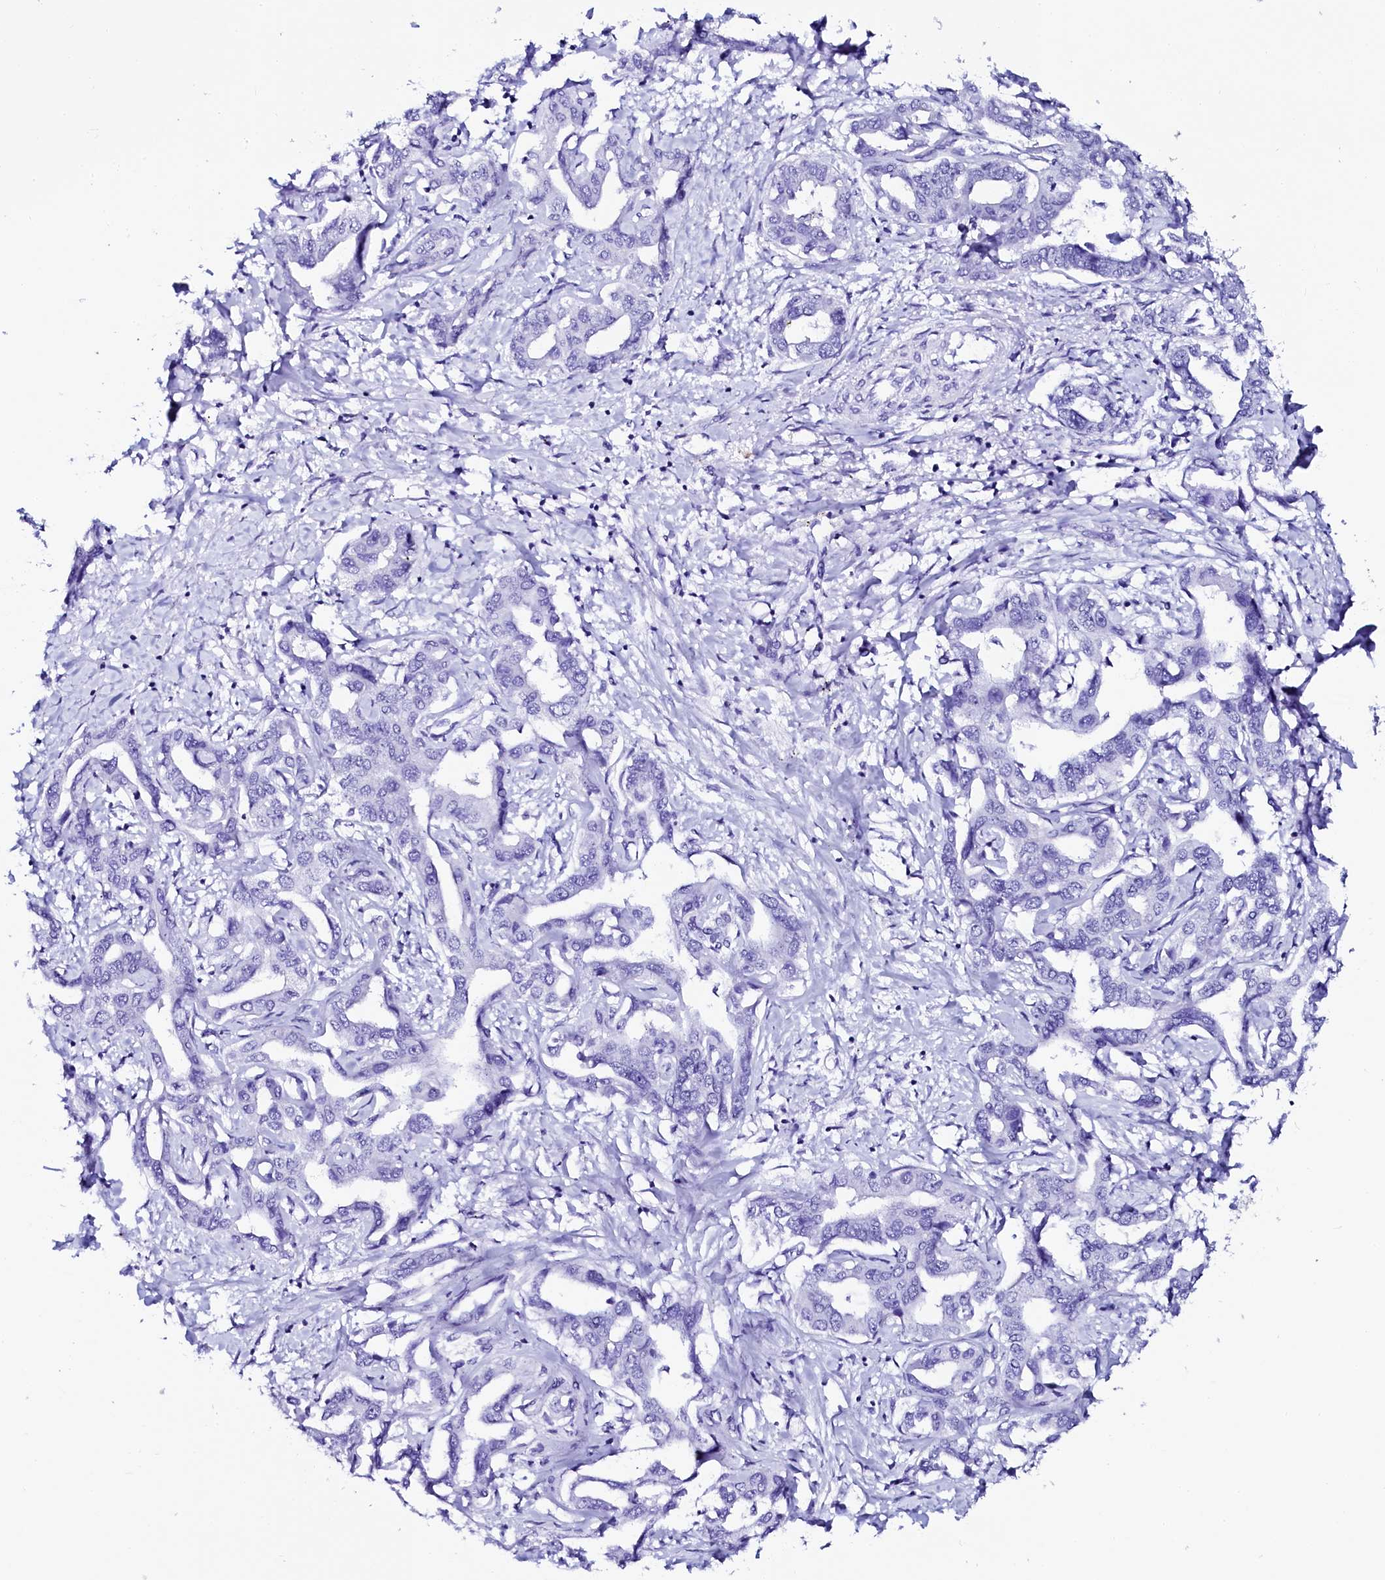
{"staining": {"intensity": "negative", "quantity": "none", "location": "none"}, "tissue": "liver cancer", "cell_type": "Tumor cells", "image_type": "cancer", "snomed": [{"axis": "morphology", "description": "Cholangiocarcinoma"}, {"axis": "topography", "description": "Liver"}], "caption": "The photomicrograph shows no staining of tumor cells in liver cancer. (DAB (3,3'-diaminobenzidine) immunohistochemistry, high magnification).", "gene": "SORD", "patient": {"sex": "male", "age": 59}}